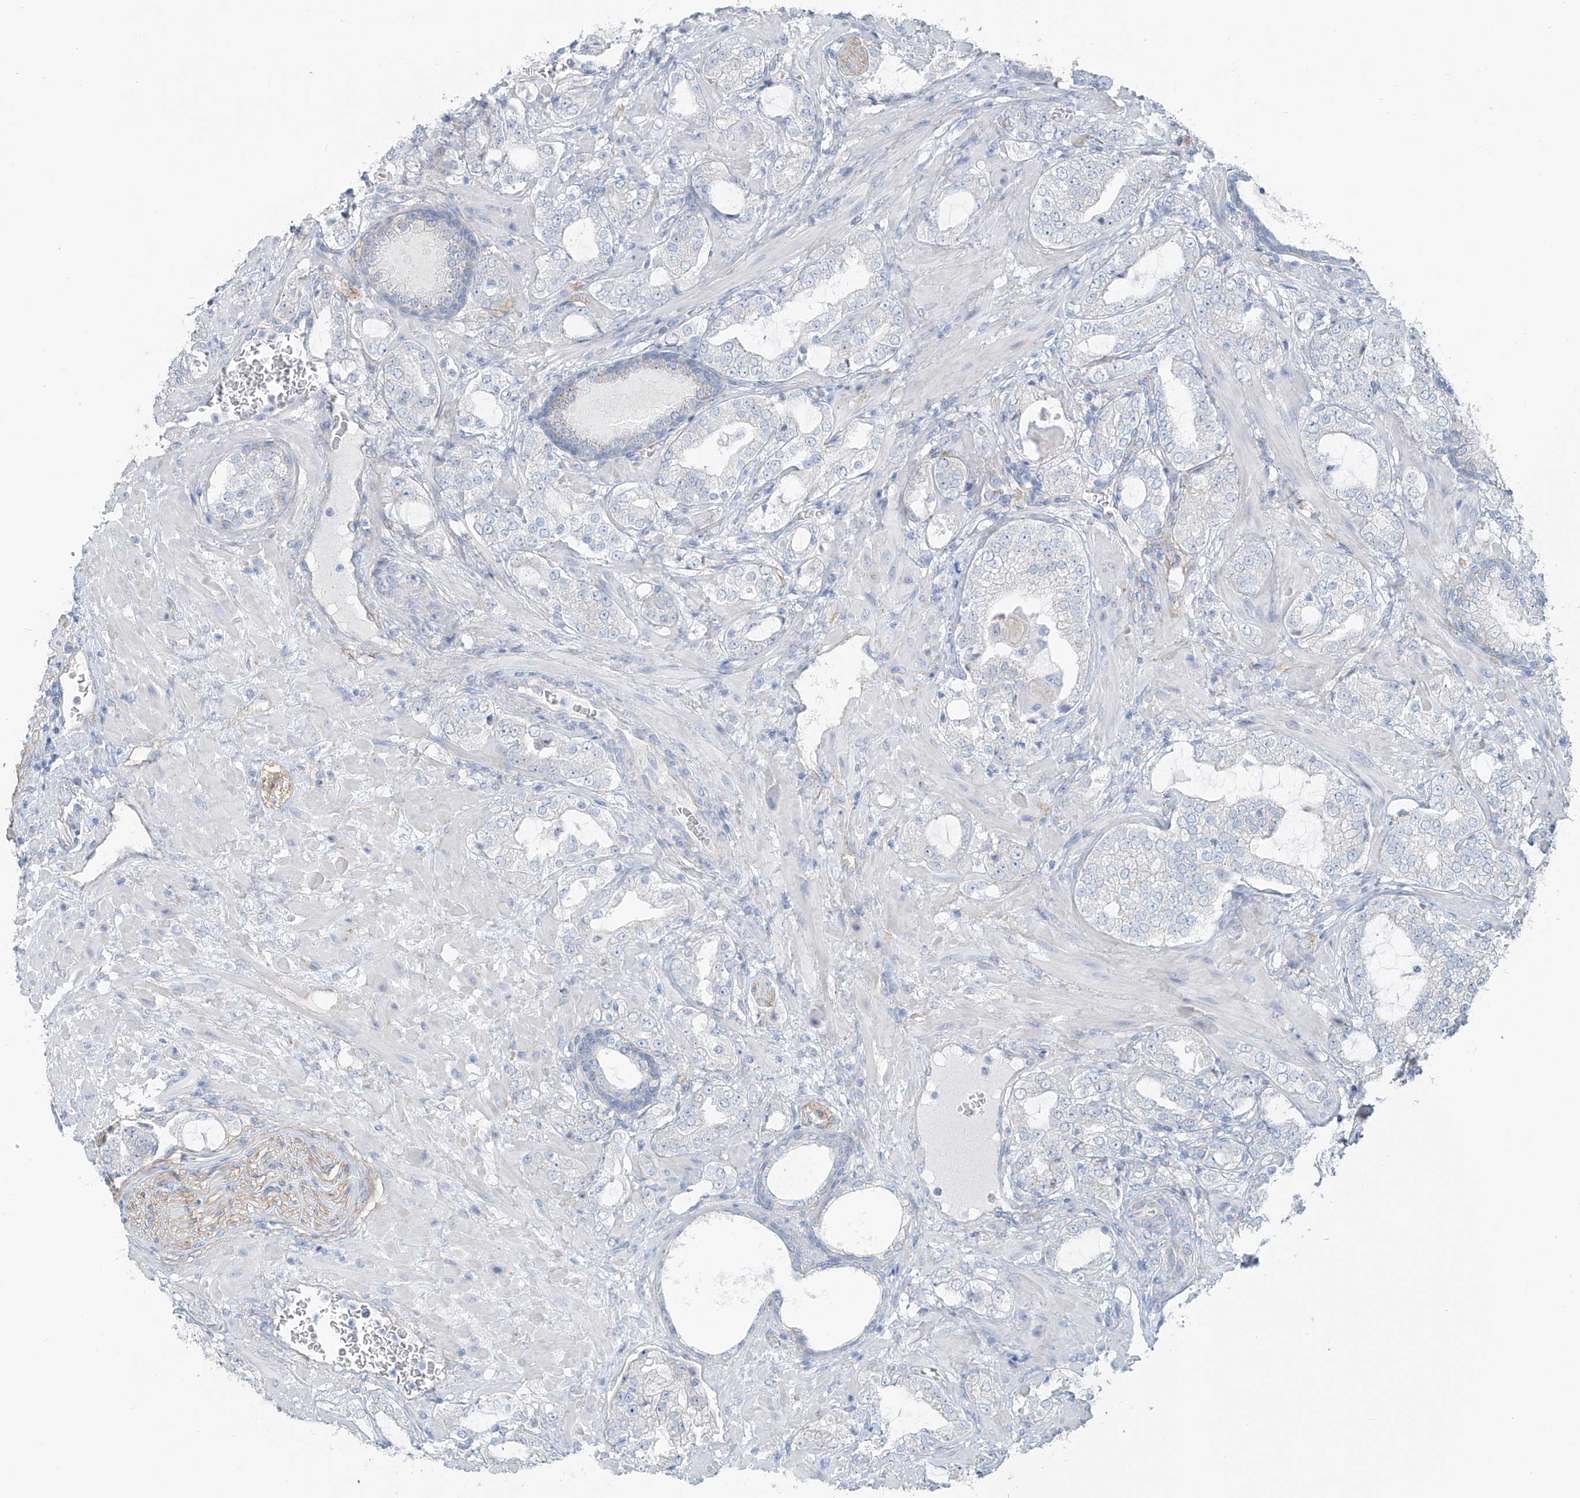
{"staining": {"intensity": "negative", "quantity": "none", "location": "none"}, "tissue": "prostate cancer", "cell_type": "Tumor cells", "image_type": "cancer", "snomed": [{"axis": "morphology", "description": "Adenocarcinoma, High grade"}, {"axis": "topography", "description": "Prostate"}], "caption": "Tumor cells are negative for brown protein staining in prostate cancer.", "gene": "TUBE1", "patient": {"sex": "male", "age": 64}}